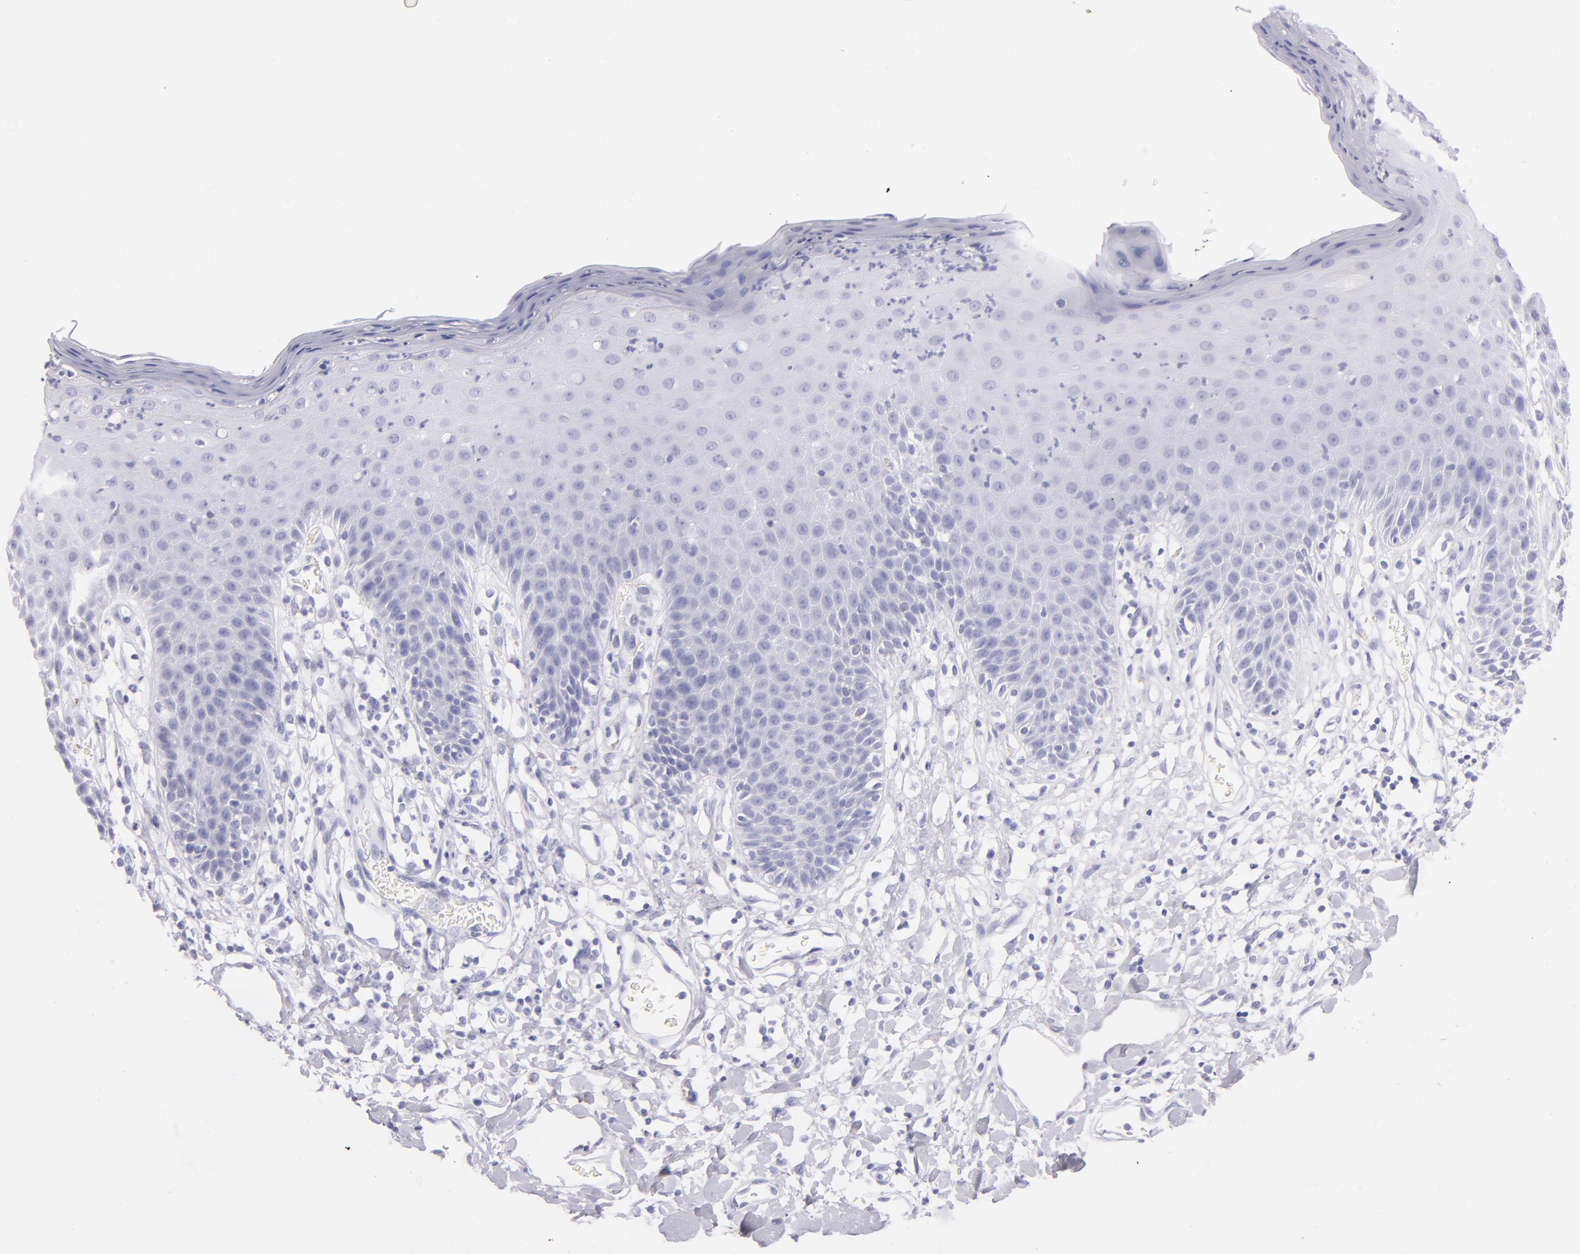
{"staining": {"intensity": "negative", "quantity": "none", "location": "none"}, "tissue": "skin", "cell_type": "Epidermal cells", "image_type": "normal", "snomed": [{"axis": "morphology", "description": "Normal tissue, NOS"}, {"axis": "topography", "description": "Vulva"}, {"axis": "topography", "description": "Peripheral nerve tissue"}], "caption": "An immunohistochemistry micrograph of unremarkable skin is shown. There is no staining in epidermal cells of skin. (DAB IHC, high magnification).", "gene": "PRPH", "patient": {"sex": "female", "age": 68}}